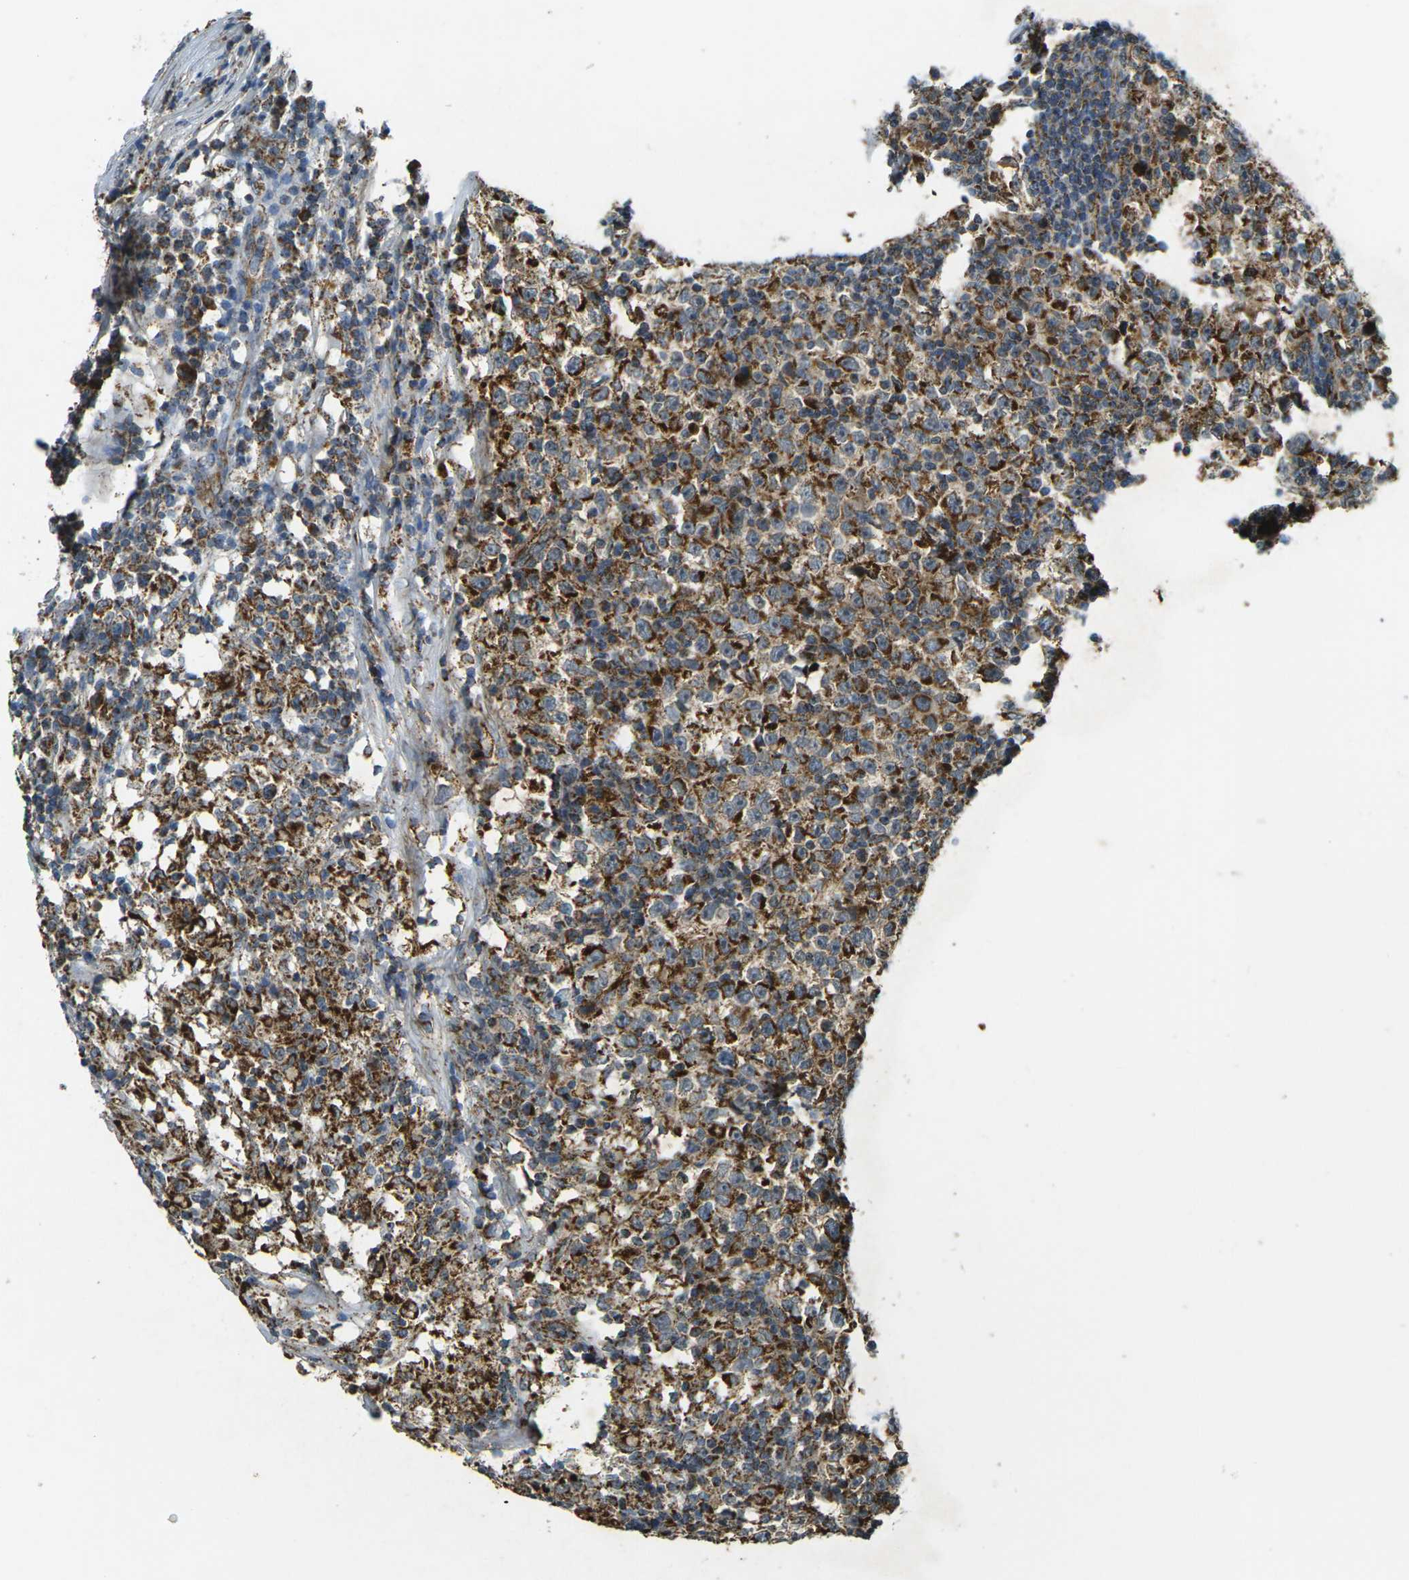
{"staining": {"intensity": "strong", "quantity": ">75%", "location": "cytoplasmic/membranous"}, "tissue": "testis cancer", "cell_type": "Tumor cells", "image_type": "cancer", "snomed": [{"axis": "morphology", "description": "Seminoma, NOS"}, {"axis": "topography", "description": "Testis"}], "caption": "Testis cancer (seminoma) stained with DAB (3,3'-diaminobenzidine) immunohistochemistry displays high levels of strong cytoplasmic/membranous expression in approximately >75% of tumor cells.", "gene": "IGF1R", "patient": {"sex": "male", "age": 43}}